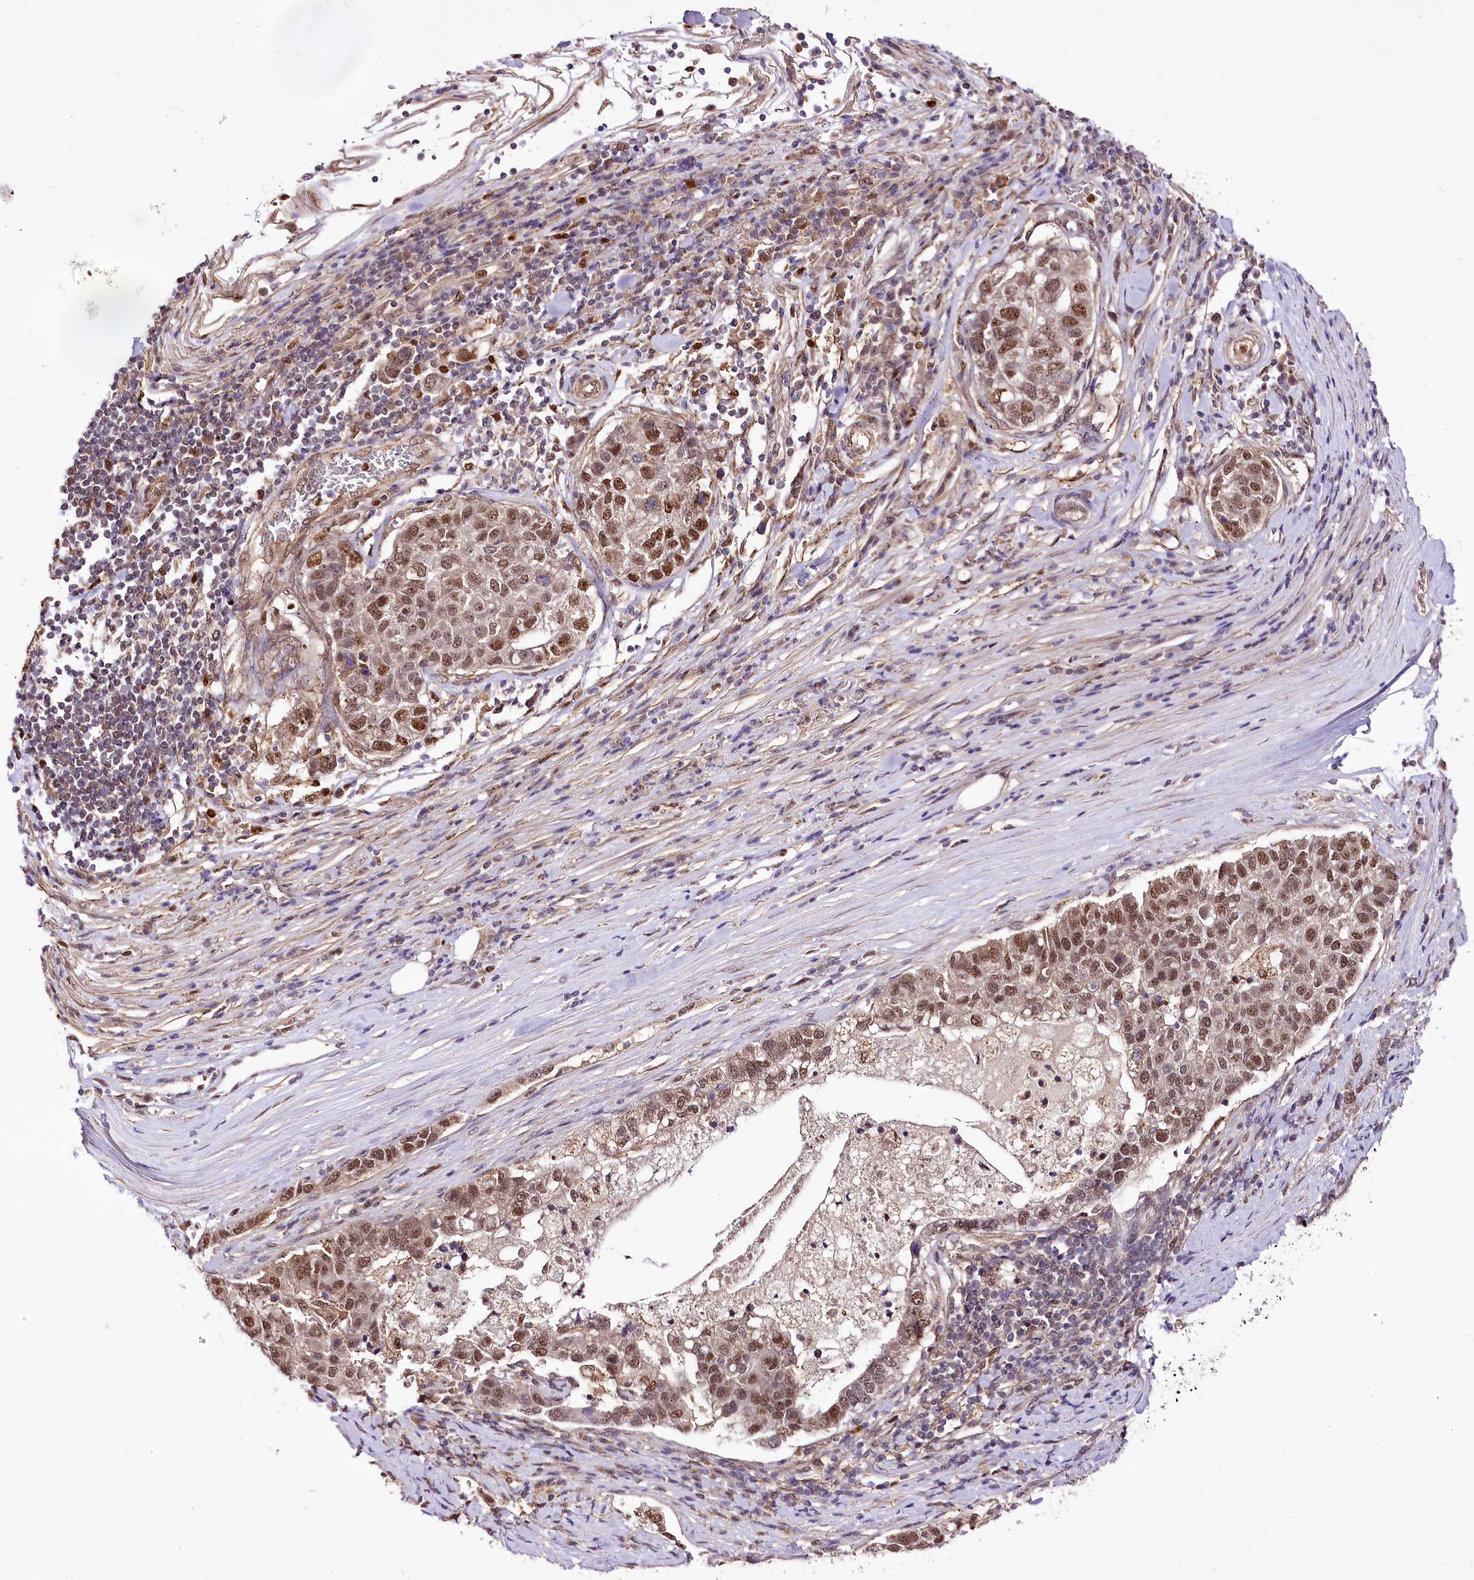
{"staining": {"intensity": "moderate", "quantity": "25%-75%", "location": "nuclear"}, "tissue": "pancreatic cancer", "cell_type": "Tumor cells", "image_type": "cancer", "snomed": [{"axis": "morphology", "description": "Adenocarcinoma, NOS"}, {"axis": "topography", "description": "Pancreas"}], "caption": "Protein staining of pancreatic cancer (adenocarcinoma) tissue displays moderate nuclear positivity in about 25%-75% of tumor cells.", "gene": "GNL3L", "patient": {"sex": "female", "age": 61}}